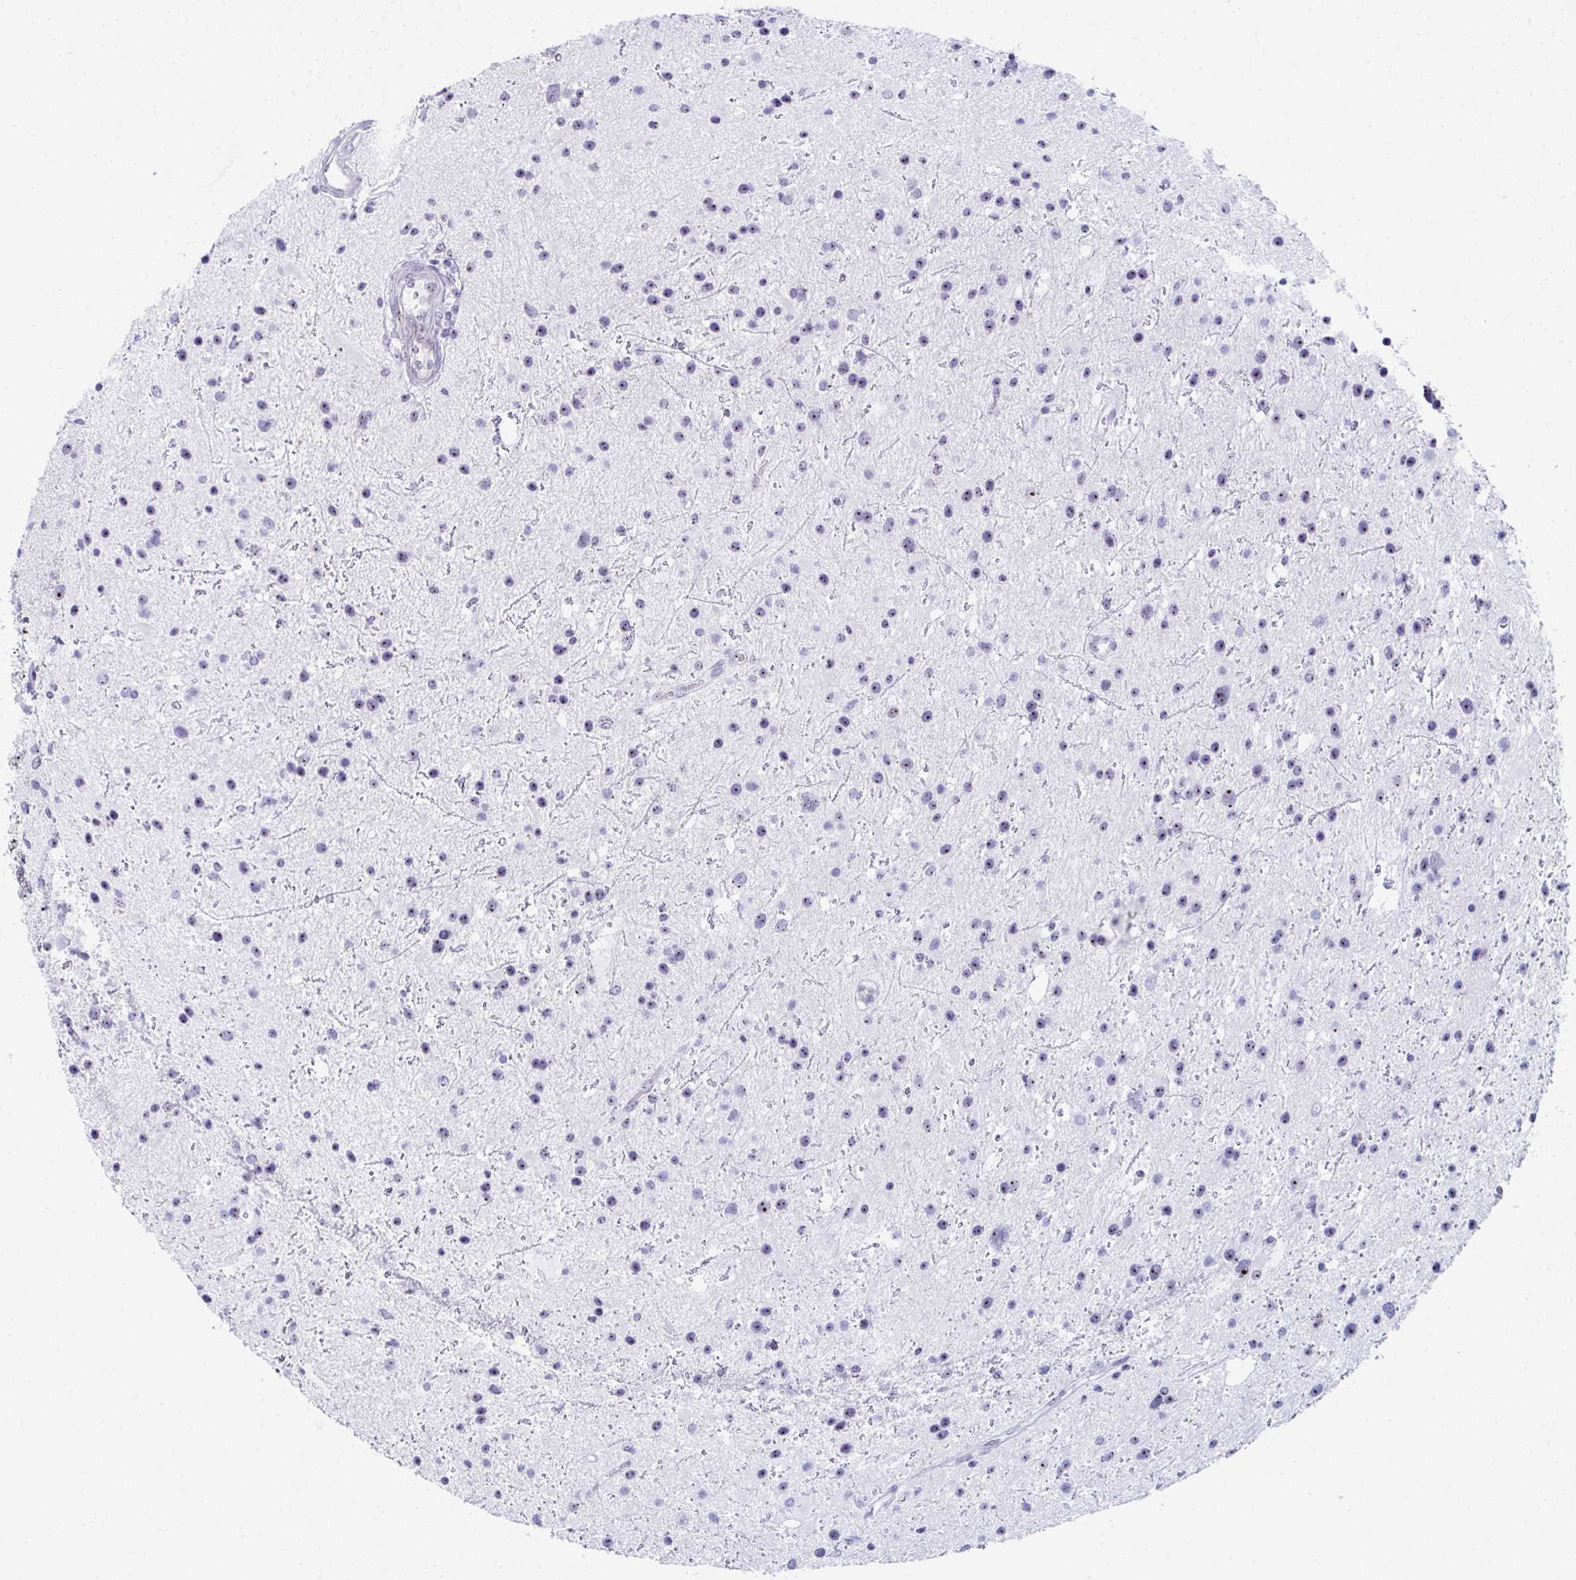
{"staining": {"intensity": "weak", "quantity": "25%-75%", "location": "nuclear"}, "tissue": "glioma", "cell_type": "Tumor cells", "image_type": "cancer", "snomed": [{"axis": "morphology", "description": "Glioma, malignant, Low grade"}, {"axis": "topography", "description": "Brain"}], "caption": "Immunohistochemical staining of glioma shows weak nuclear protein positivity in about 25%-75% of tumor cells.", "gene": "NOP10", "patient": {"sex": "female", "age": 32}}